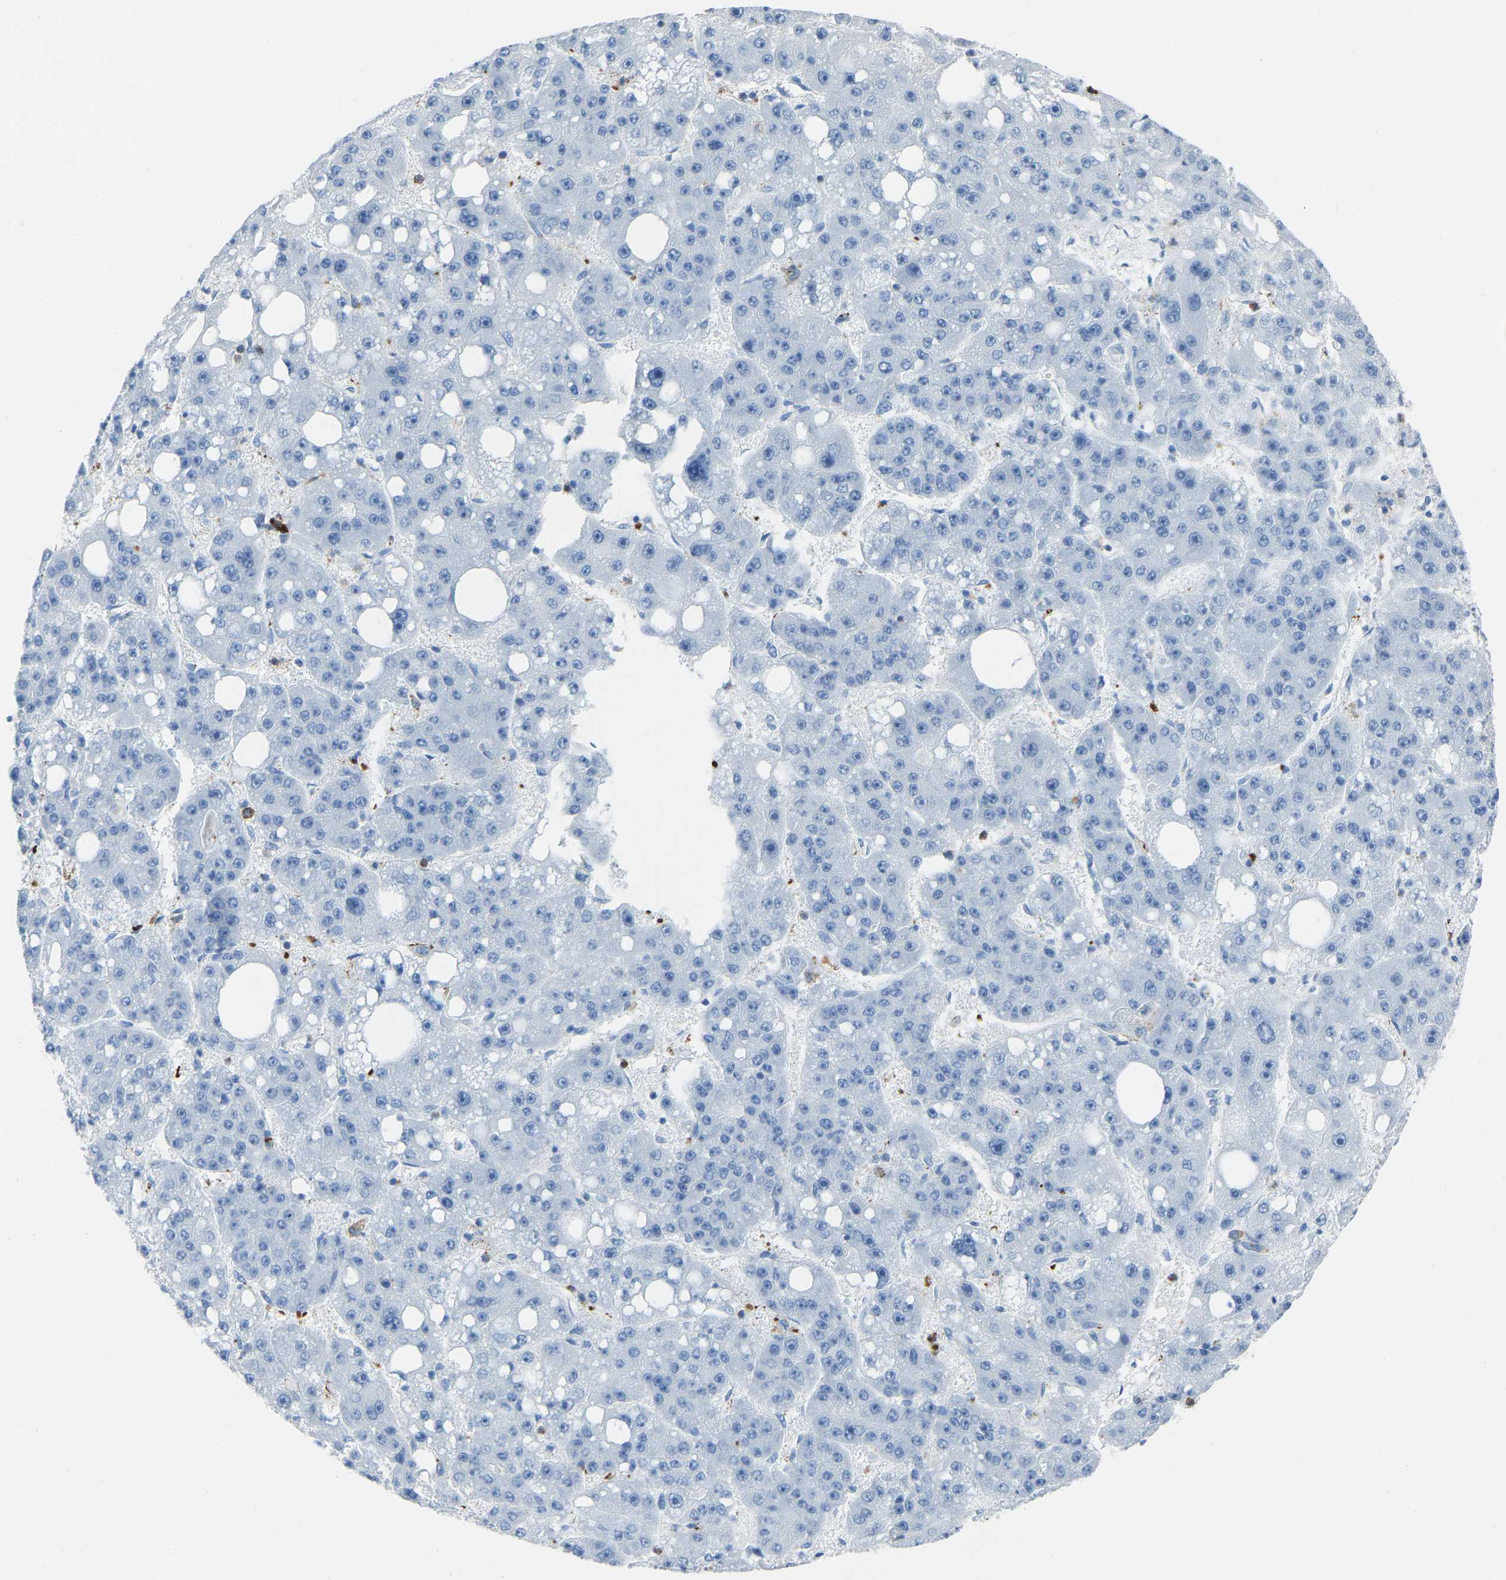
{"staining": {"intensity": "negative", "quantity": "none", "location": "none"}, "tissue": "liver cancer", "cell_type": "Tumor cells", "image_type": "cancer", "snomed": [{"axis": "morphology", "description": "Carcinoma, Hepatocellular, NOS"}, {"axis": "topography", "description": "Liver"}], "caption": "Immunohistochemical staining of human liver cancer (hepatocellular carcinoma) demonstrates no significant positivity in tumor cells. (IHC, brightfield microscopy, high magnification).", "gene": "LSP1", "patient": {"sex": "female", "age": 61}}